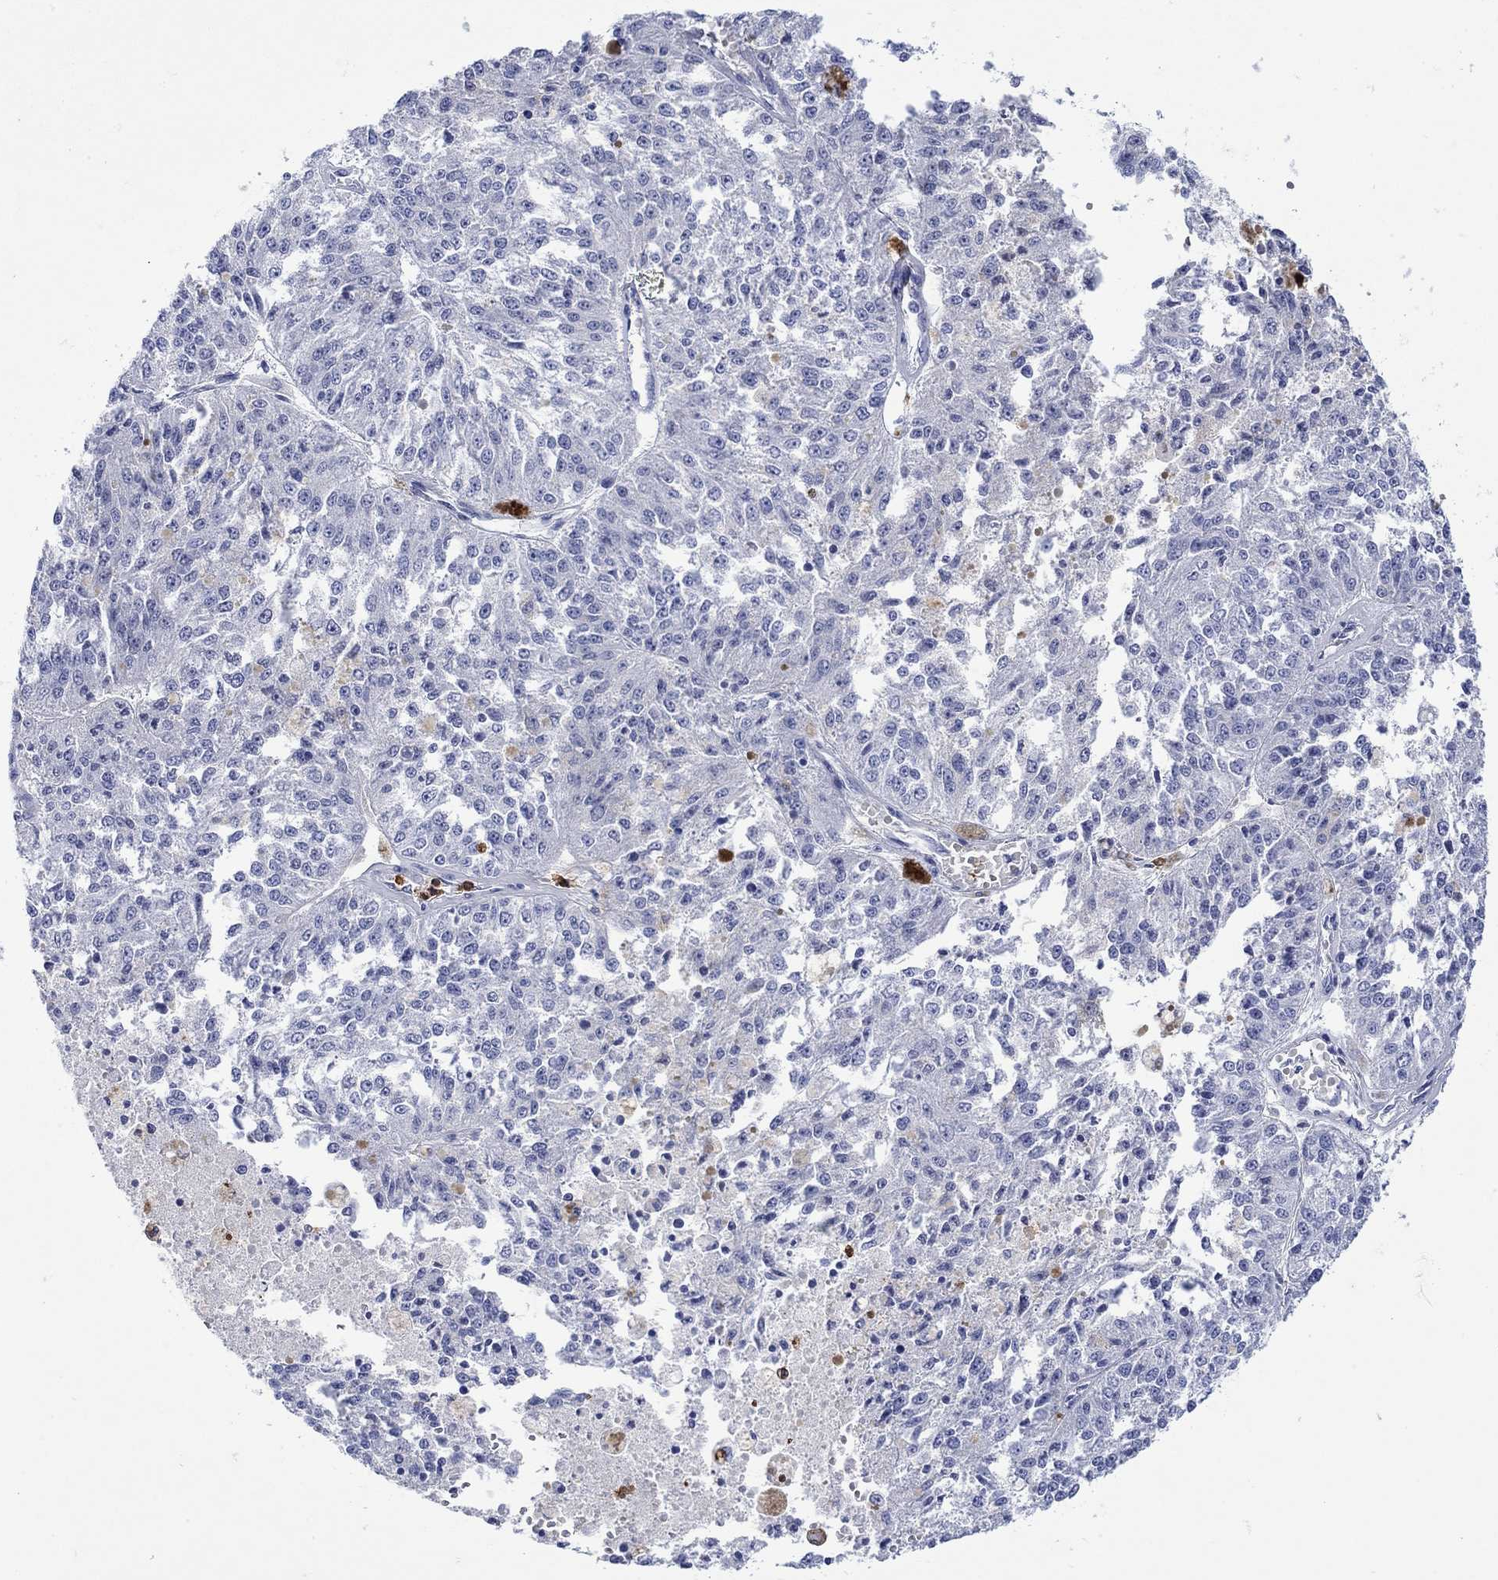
{"staining": {"intensity": "negative", "quantity": "none", "location": "none"}, "tissue": "melanoma", "cell_type": "Tumor cells", "image_type": "cancer", "snomed": [{"axis": "morphology", "description": "Malignant melanoma, Metastatic site"}, {"axis": "topography", "description": "Lymph node"}], "caption": "Melanoma was stained to show a protein in brown. There is no significant expression in tumor cells.", "gene": "LINGO3", "patient": {"sex": "female", "age": 64}}